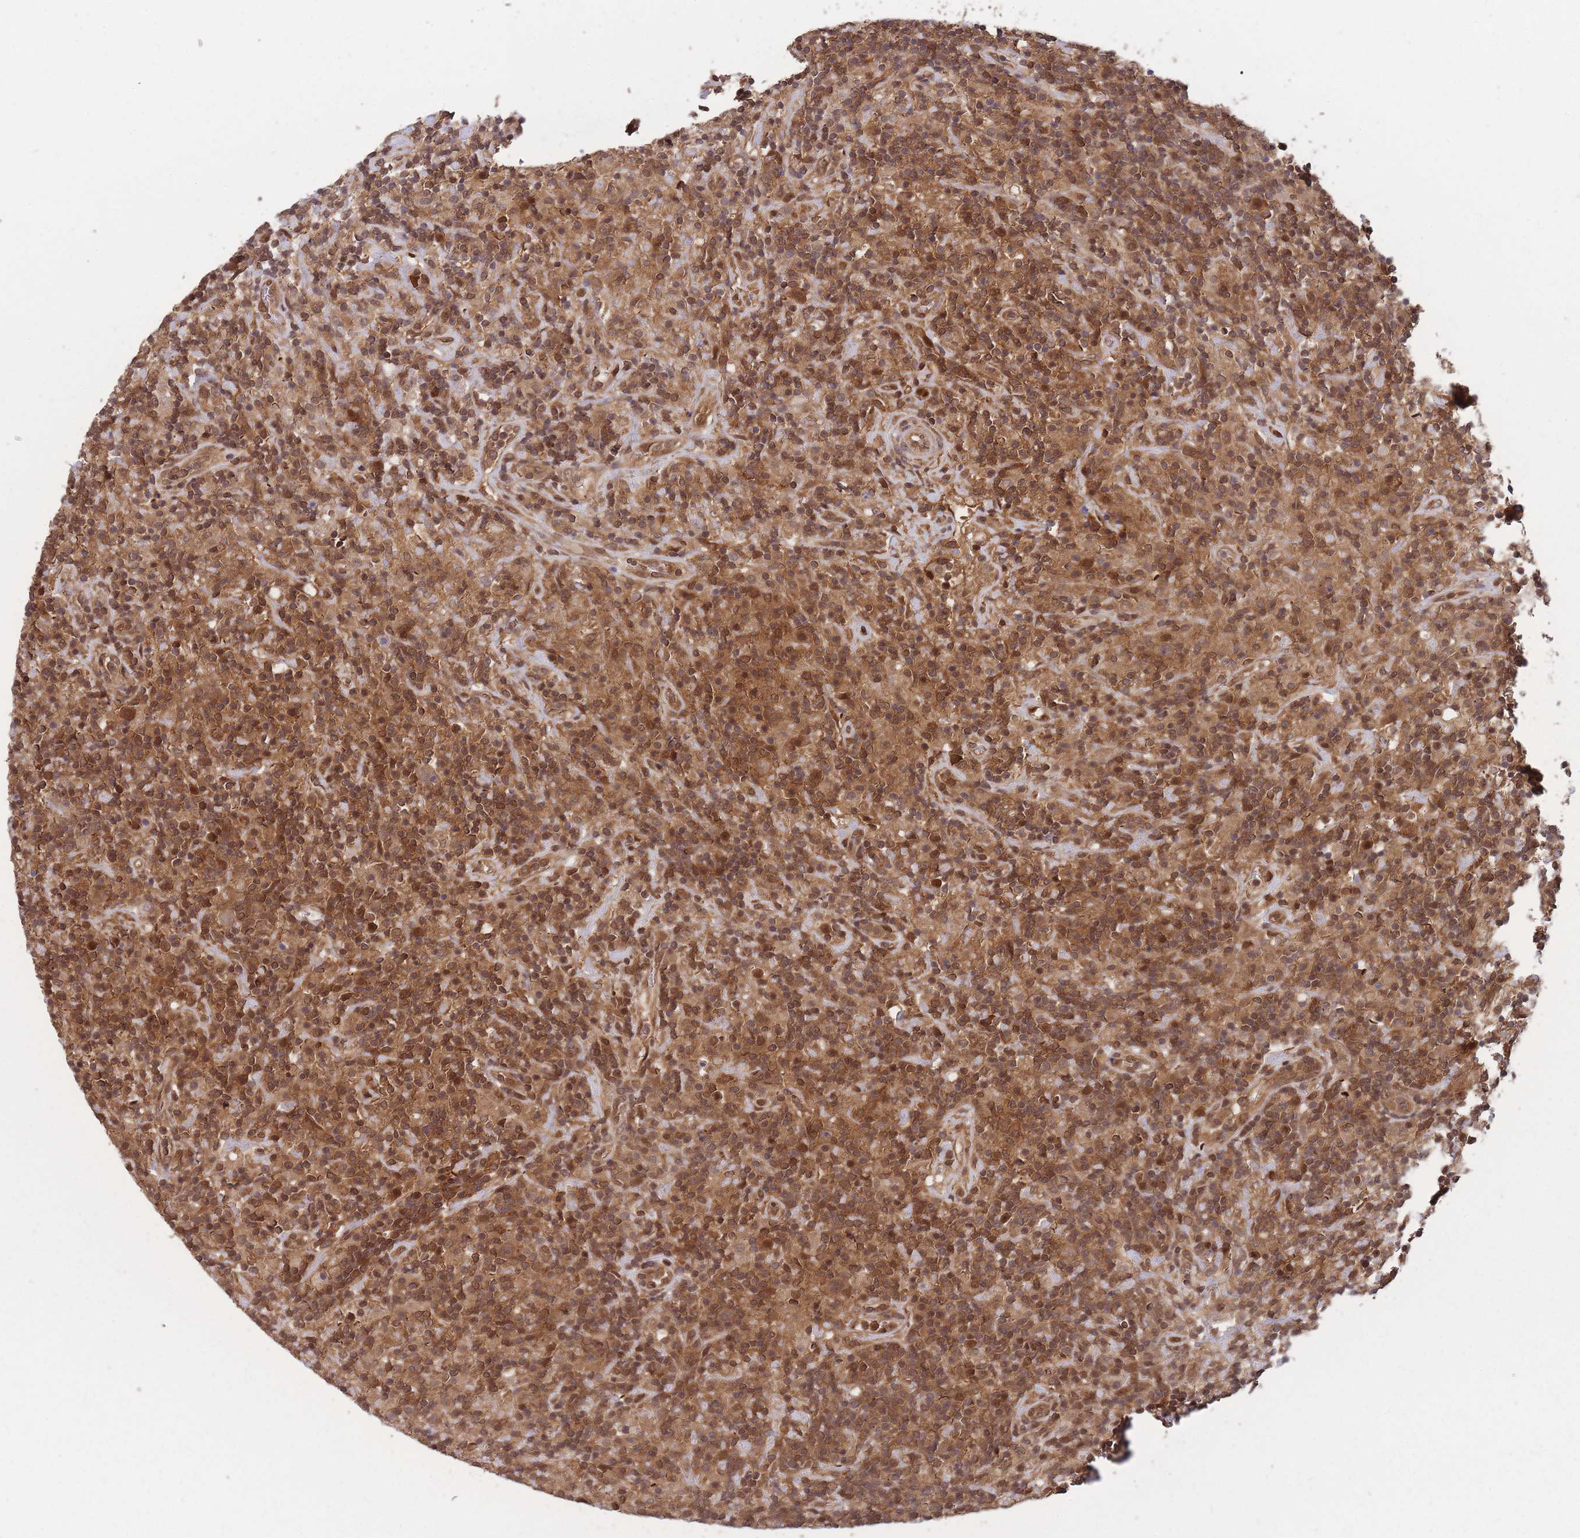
{"staining": {"intensity": "moderate", "quantity": ">75%", "location": "cytoplasmic/membranous"}, "tissue": "lymphoma", "cell_type": "Tumor cells", "image_type": "cancer", "snomed": [{"axis": "morphology", "description": "Hodgkin's disease, NOS"}, {"axis": "topography", "description": "Lymph node"}], "caption": "Moderate cytoplasmic/membranous protein expression is appreciated in about >75% of tumor cells in lymphoma.", "gene": "PPP6R3", "patient": {"sex": "male", "age": 70}}